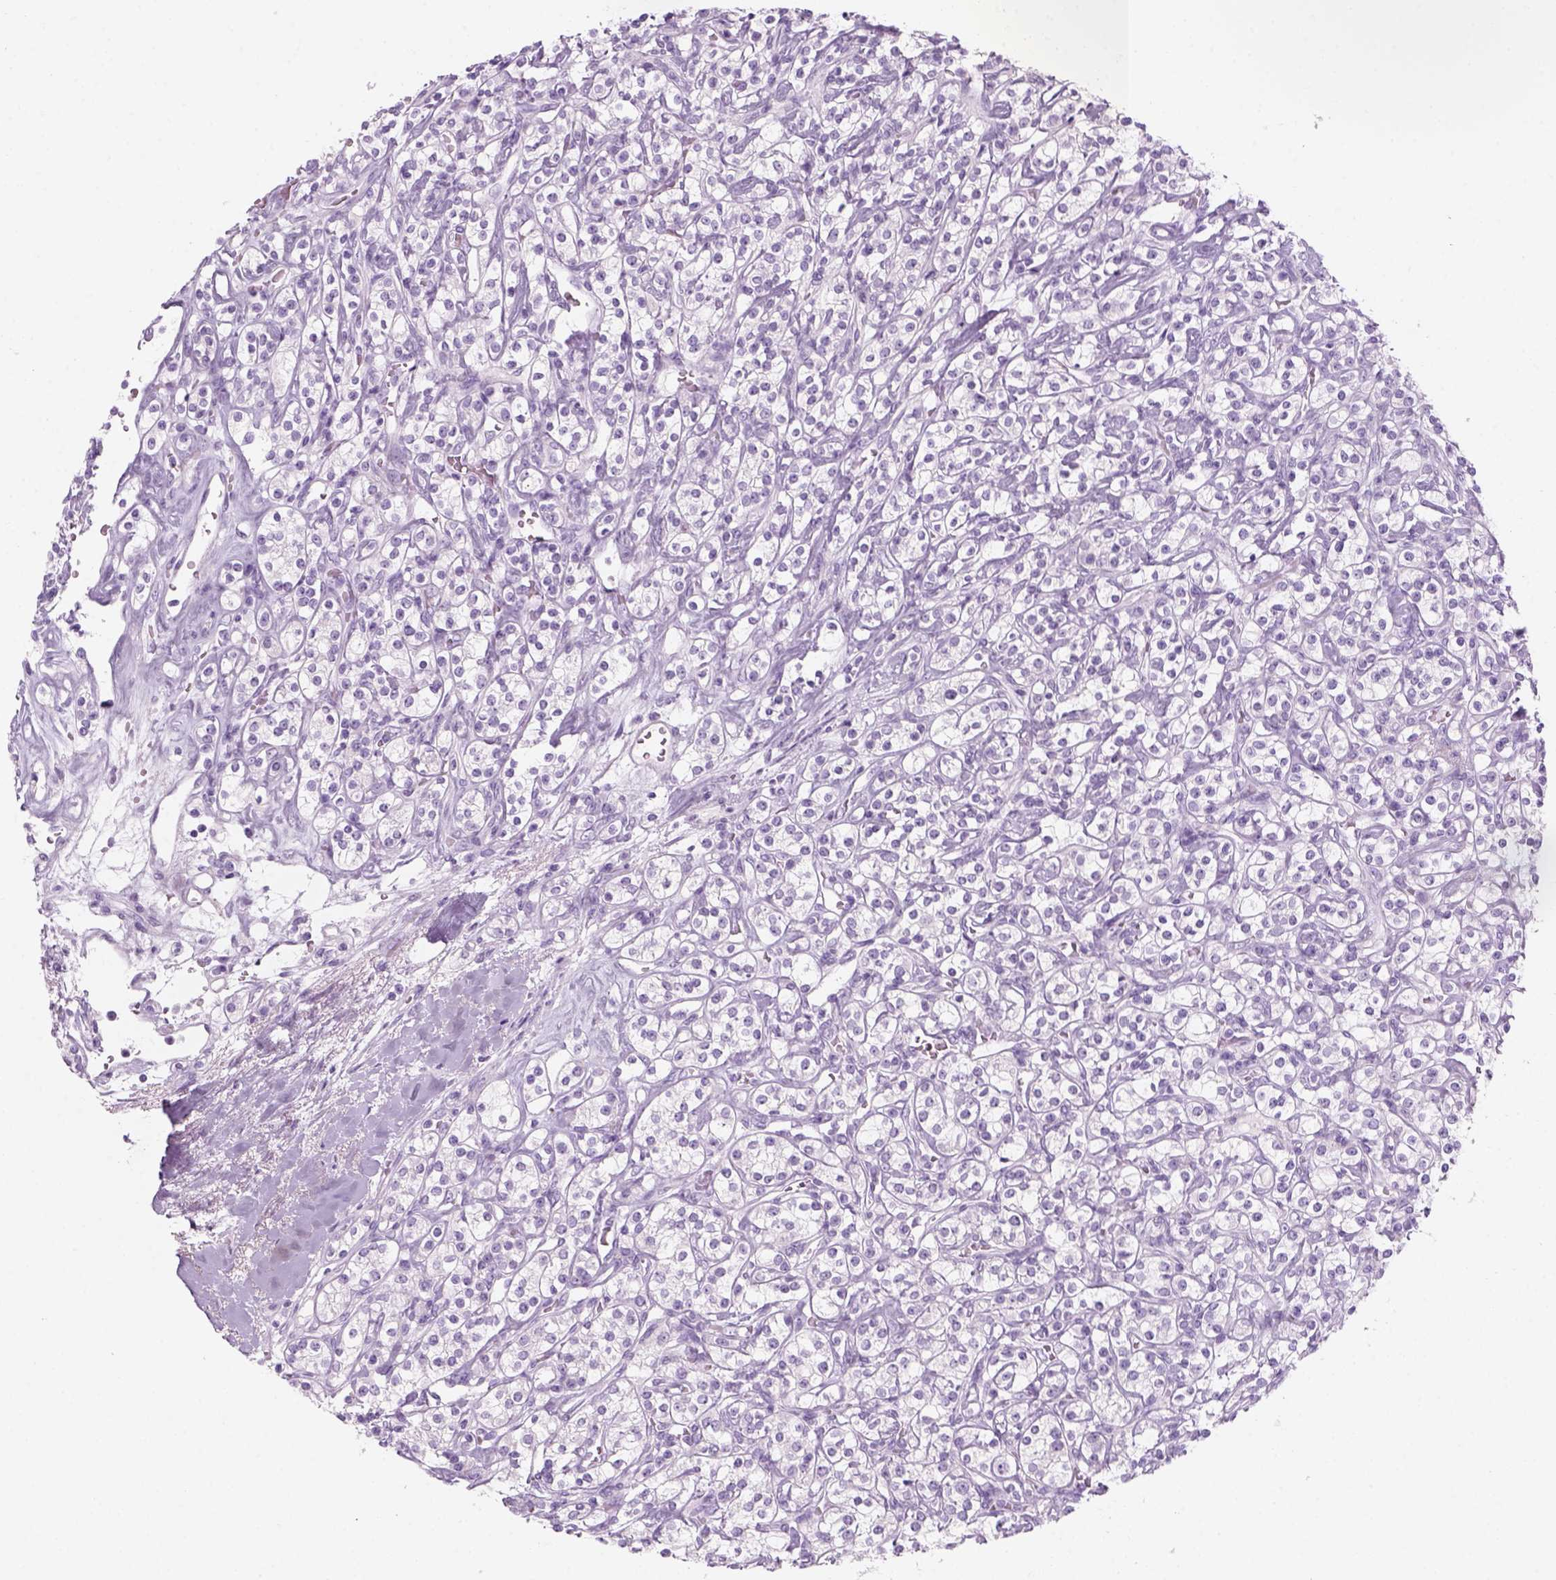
{"staining": {"intensity": "negative", "quantity": "none", "location": "none"}, "tissue": "renal cancer", "cell_type": "Tumor cells", "image_type": "cancer", "snomed": [{"axis": "morphology", "description": "Adenocarcinoma, NOS"}, {"axis": "topography", "description": "Kidney"}], "caption": "Immunohistochemical staining of renal cancer (adenocarcinoma) displays no significant staining in tumor cells.", "gene": "KRTAP11-1", "patient": {"sex": "male", "age": 77}}